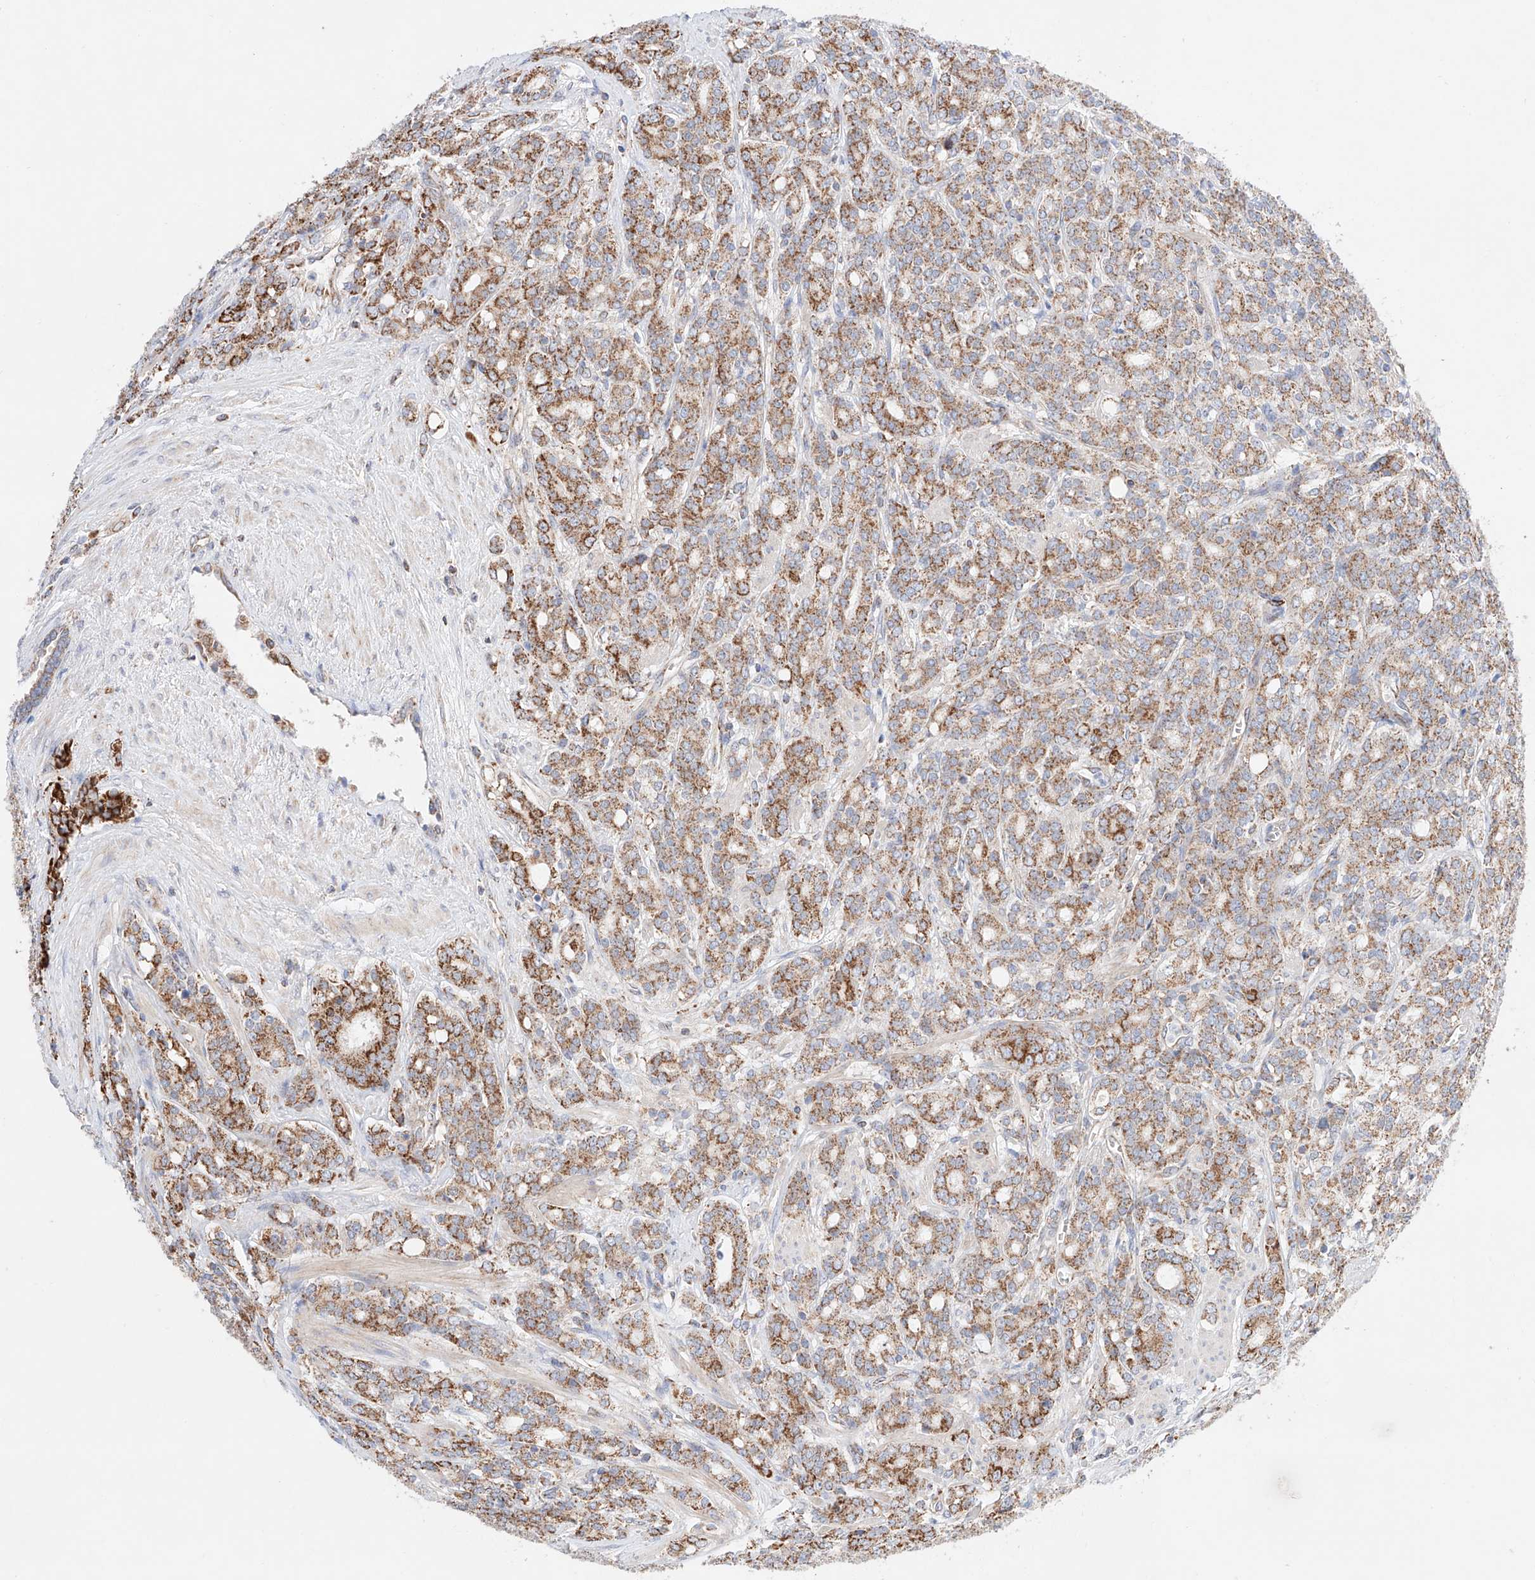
{"staining": {"intensity": "moderate", "quantity": ">75%", "location": "cytoplasmic/membranous"}, "tissue": "prostate cancer", "cell_type": "Tumor cells", "image_type": "cancer", "snomed": [{"axis": "morphology", "description": "Adenocarcinoma, High grade"}, {"axis": "topography", "description": "Prostate"}], "caption": "Immunohistochemical staining of human prostate high-grade adenocarcinoma reveals moderate cytoplasmic/membranous protein staining in about >75% of tumor cells. Ihc stains the protein of interest in brown and the nuclei are stained blue.", "gene": "KTI12", "patient": {"sex": "male", "age": 62}}